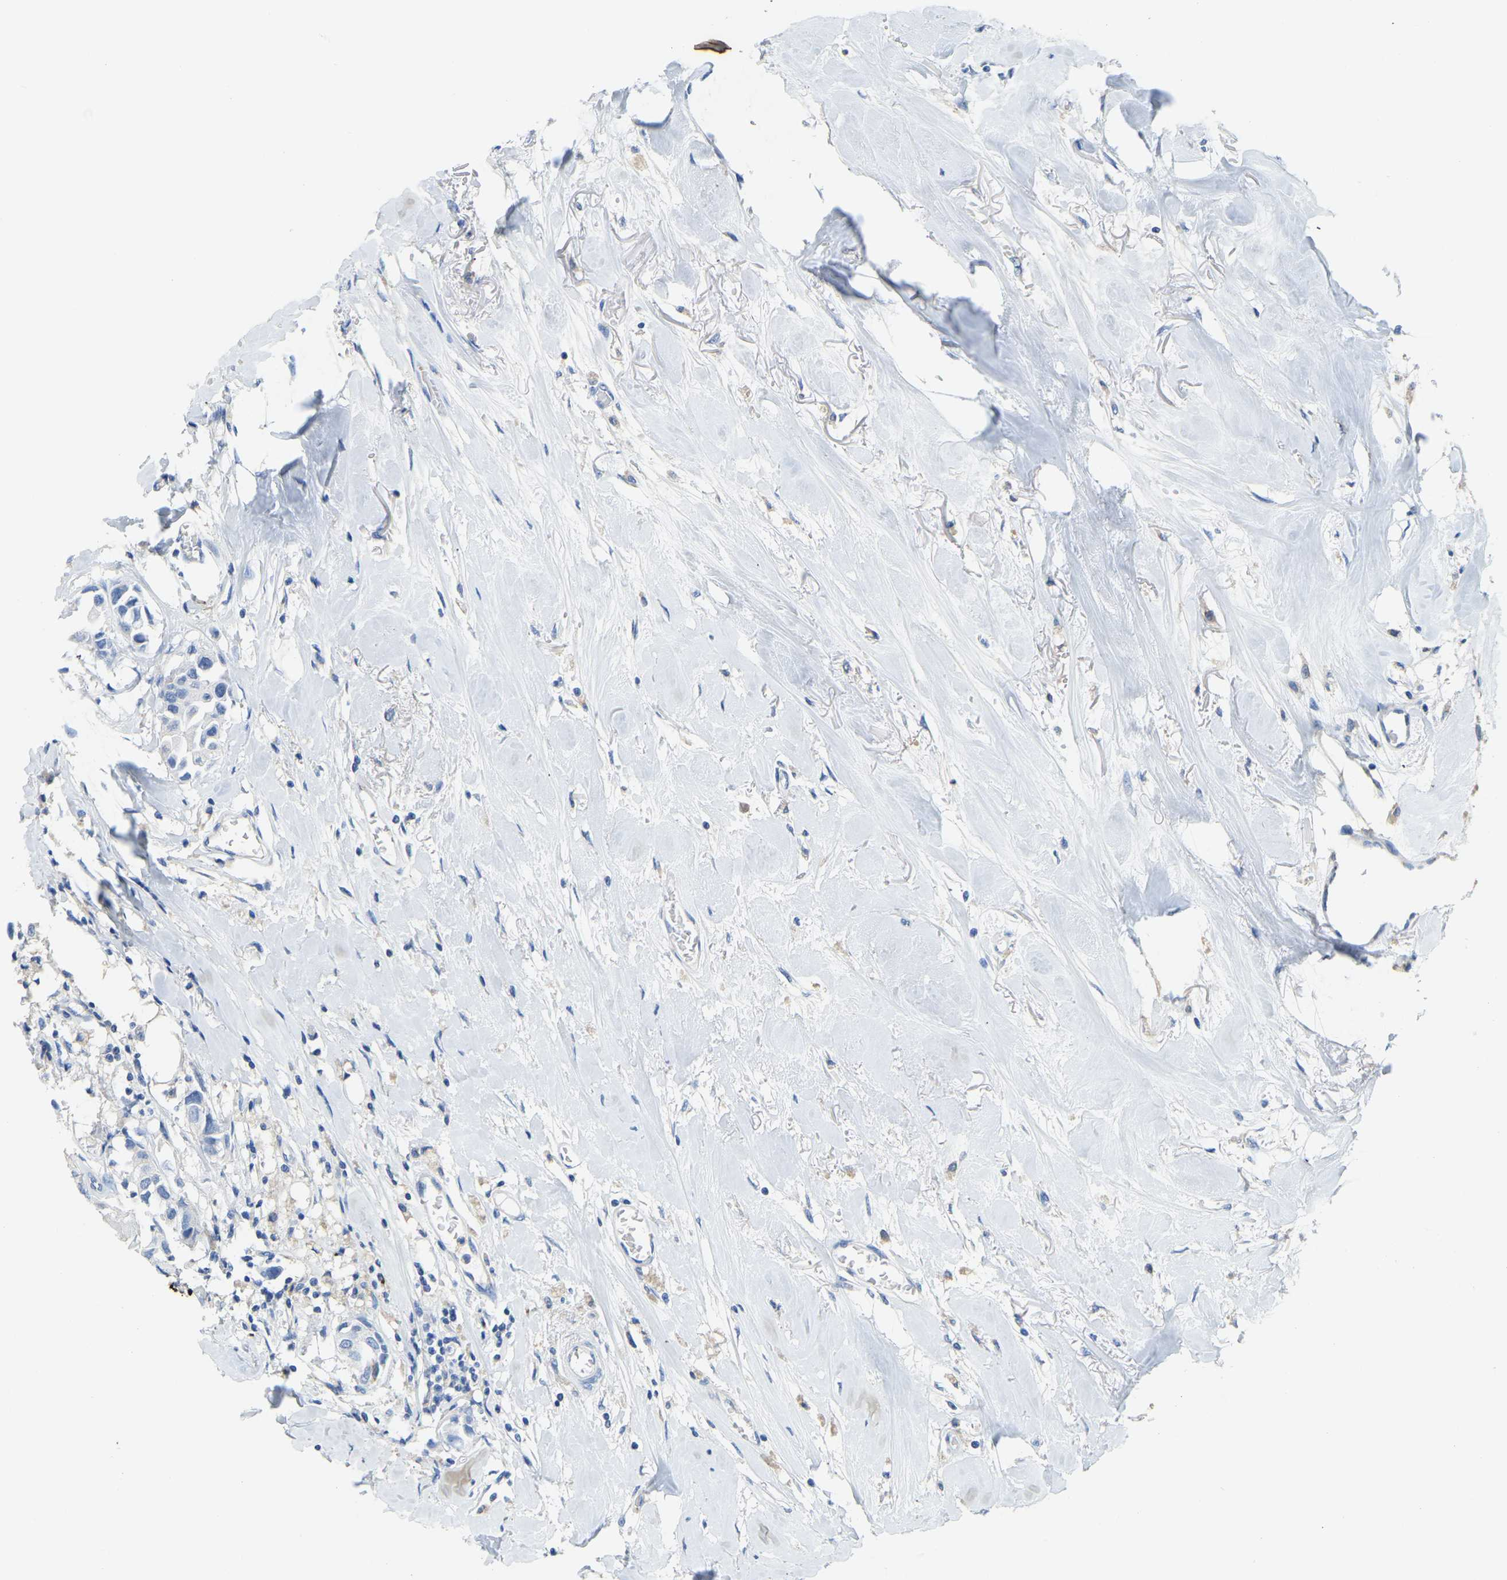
{"staining": {"intensity": "negative", "quantity": "none", "location": "none"}, "tissue": "breast cancer", "cell_type": "Tumor cells", "image_type": "cancer", "snomed": [{"axis": "morphology", "description": "Duct carcinoma"}, {"axis": "topography", "description": "Breast"}], "caption": "Intraductal carcinoma (breast) was stained to show a protein in brown. There is no significant expression in tumor cells.", "gene": "FAM174A", "patient": {"sex": "female", "age": 80}}